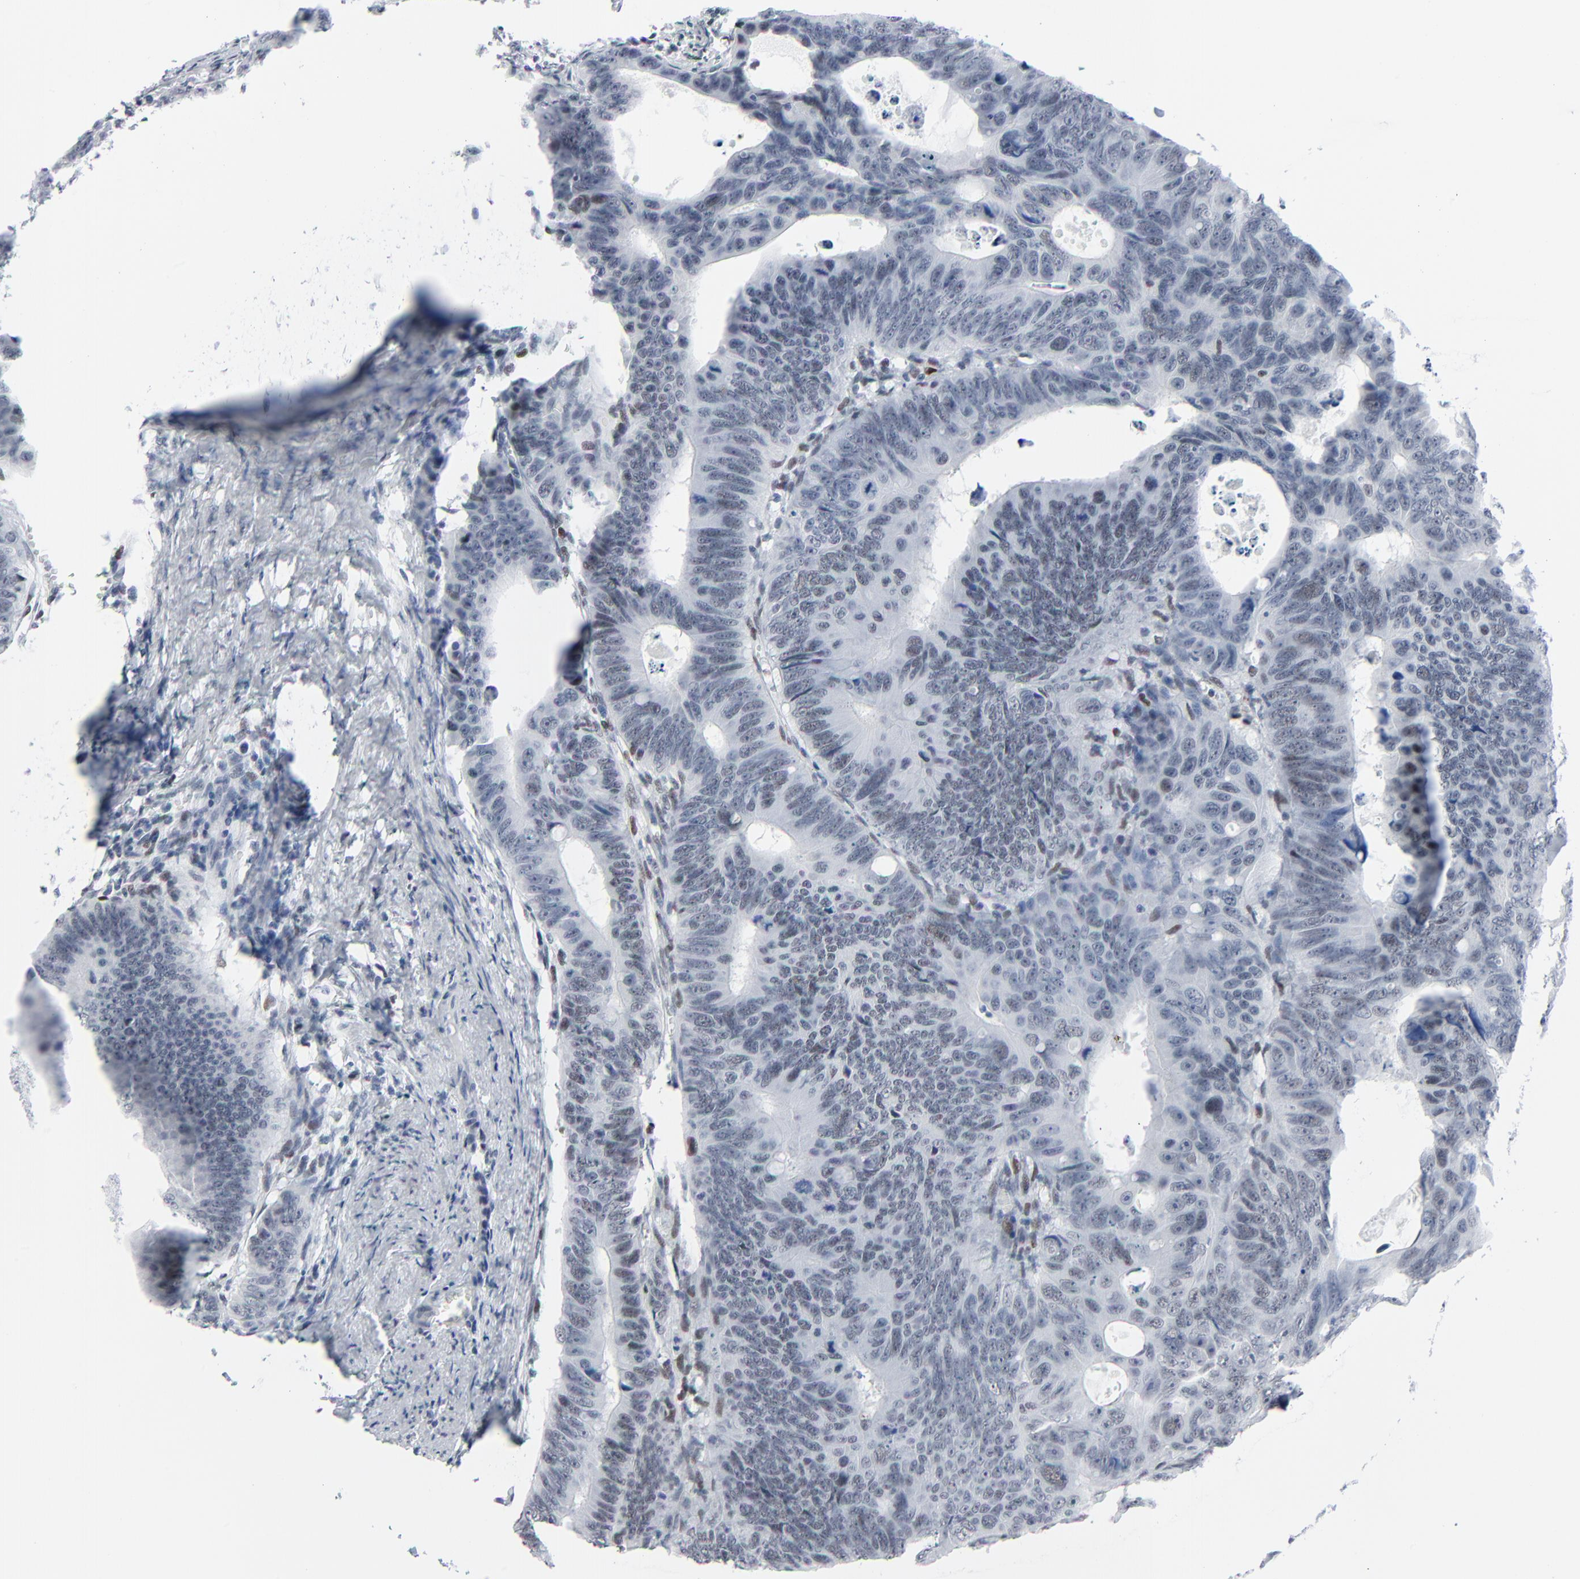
{"staining": {"intensity": "weak", "quantity": "25%-75%", "location": "nuclear"}, "tissue": "colorectal cancer", "cell_type": "Tumor cells", "image_type": "cancer", "snomed": [{"axis": "morphology", "description": "Adenocarcinoma, NOS"}, {"axis": "topography", "description": "Colon"}], "caption": "IHC of colorectal cancer demonstrates low levels of weak nuclear expression in approximately 25%-75% of tumor cells.", "gene": "SIRT1", "patient": {"sex": "female", "age": 55}}